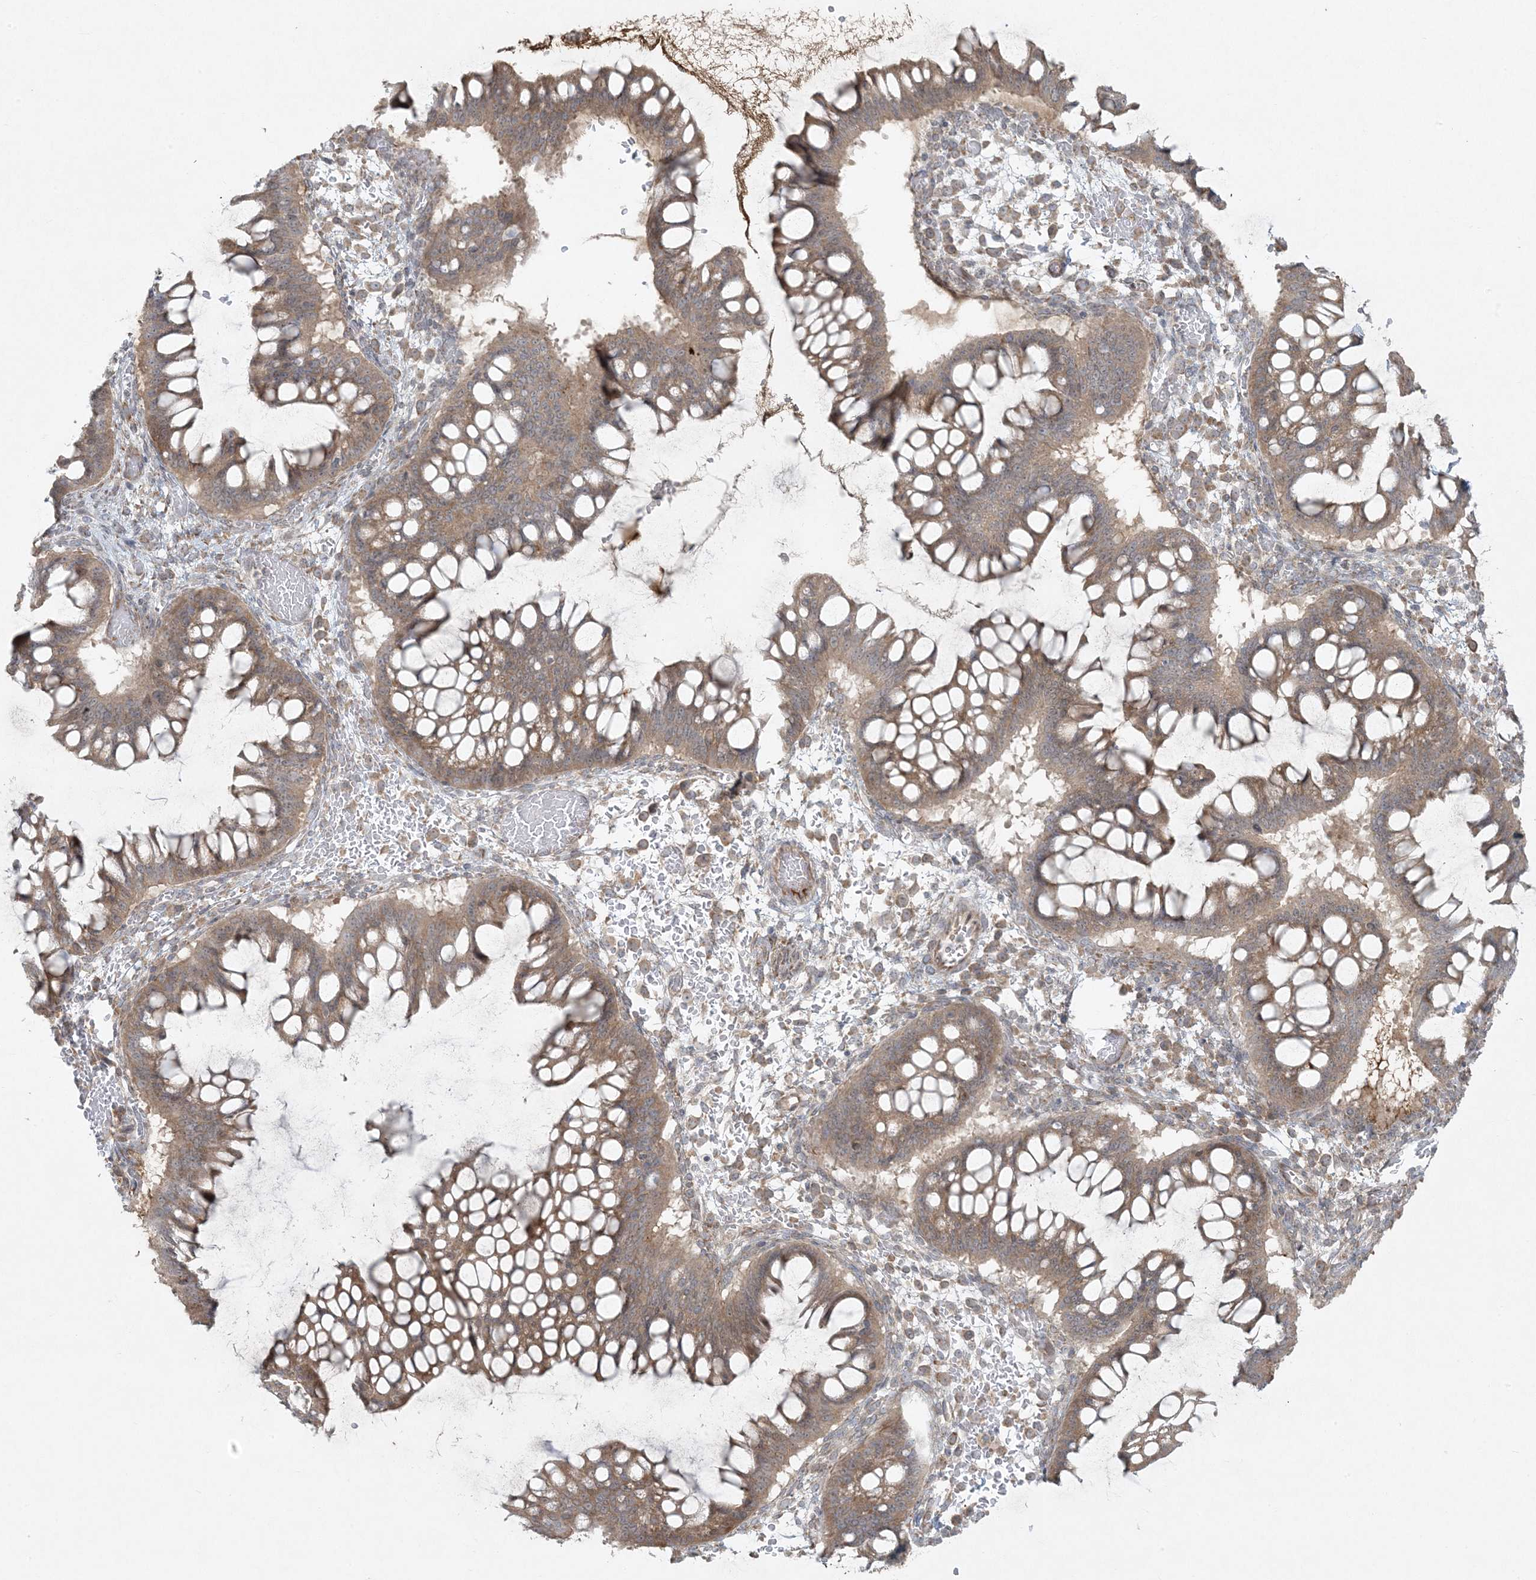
{"staining": {"intensity": "moderate", "quantity": ">75%", "location": "cytoplasmic/membranous"}, "tissue": "ovarian cancer", "cell_type": "Tumor cells", "image_type": "cancer", "snomed": [{"axis": "morphology", "description": "Cystadenocarcinoma, mucinous, NOS"}, {"axis": "topography", "description": "Ovary"}], "caption": "Immunohistochemical staining of ovarian cancer (mucinous cystadenocarcinoma) shows medium levels of moderate cytoplasmic/membranous positivity in about >75% of tumor cells.", "gene": "ZNF263", "patient": {"sex": "female", "age": 73}}